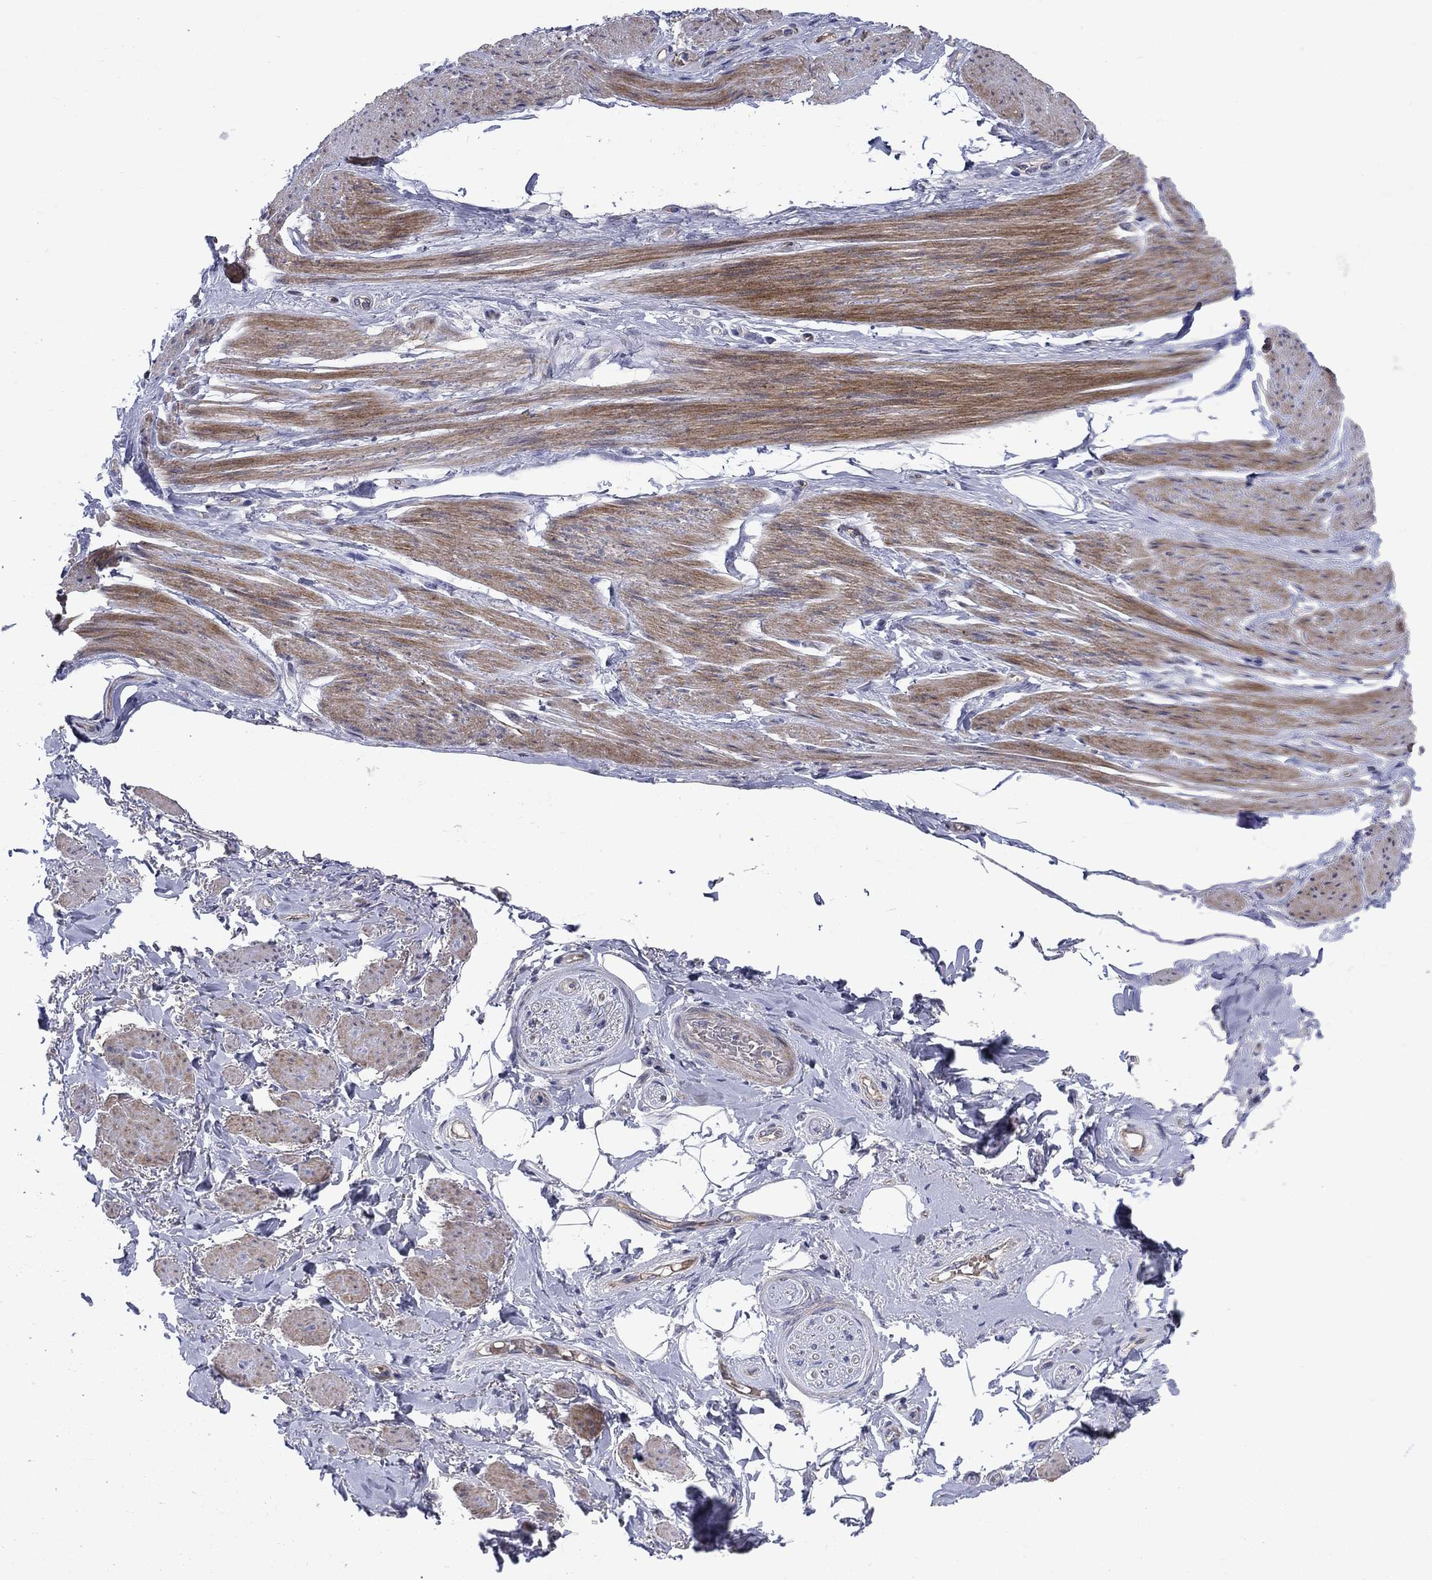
{"staining": {"intensity": "negative", "quantity": "none", "location": "none"}, "tissue": "adipose tissue", "cell_type": "Adipocytes", "image_type": "normal", "snomed": [{"axis": "morphology", "description": "Normal tissue, NOS"}, {"axis": "topography", "description": "Skeletal muscle"}, {"axis": "topography", "description": "Anal"}, {"axis": "topography", "description": "Peripheral nerve tissue"}], "caption": "The immunohistochemistry (IHC) image has no significant staining in adipocytes of adipose tissue. (IHC, brightfield microscopy, high magnification).", "gene": "SLC1A1", "patient": {"sex": "male", "age": 53}}